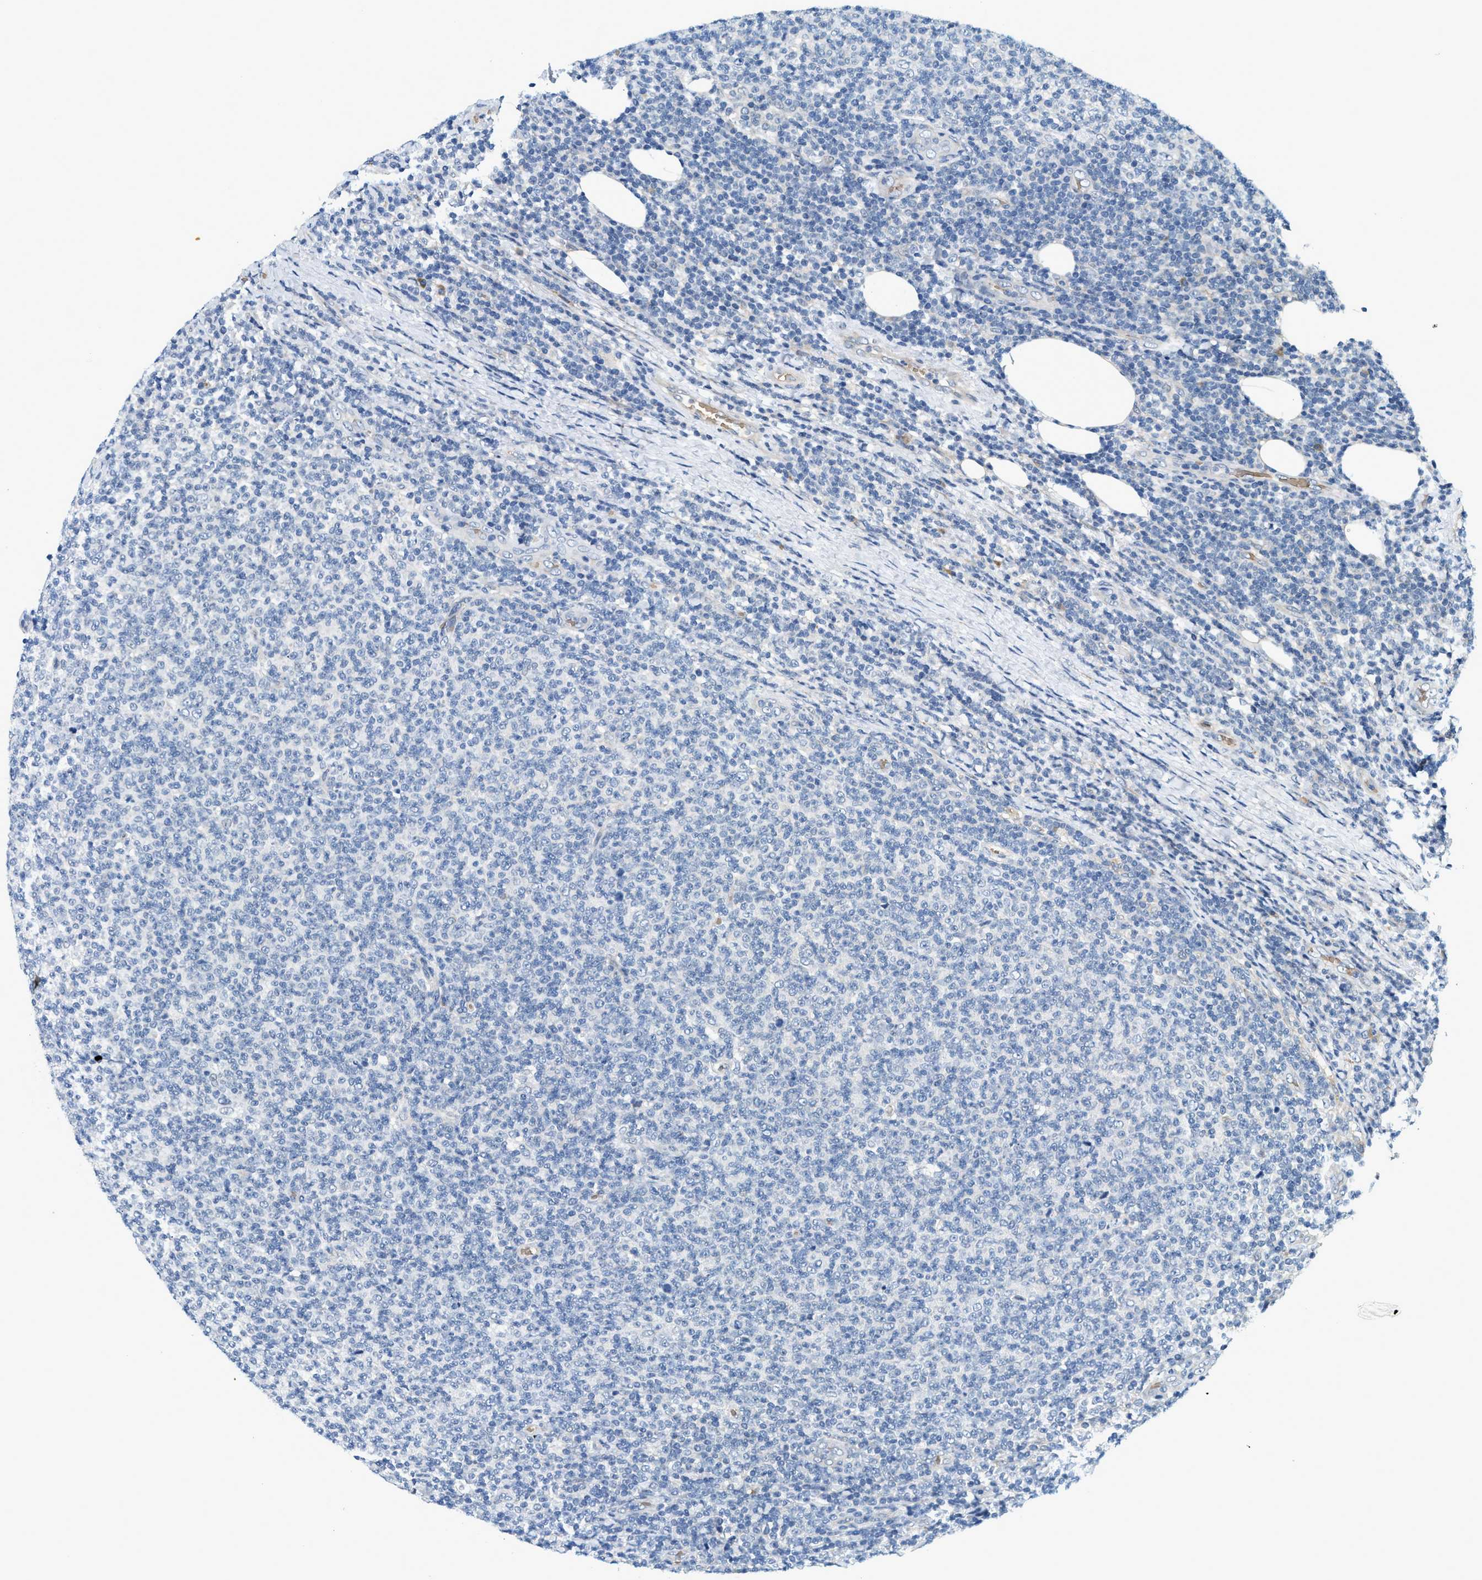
{"staining": {"intensity": "negative", "quantity": "none", "location": "none"}, "tissue": "lymphoma", "cell_type": "Tumor cells", "image_type": "cancer", "snomed": [{"axis": "morphology", "description": "Malignant lymphoma, non-Hodgkin's type, Low grade"}, {"axis": "topography", "description": "Lymph node"}], "caption": "Immunohistochemistry (IHC) of human low-grade malignant lymphoma, non-Hodgkin's type reveals no expression in tumor cells.", "gene": "CYTH2", "patient": {"sex": "male", "age": 66}}